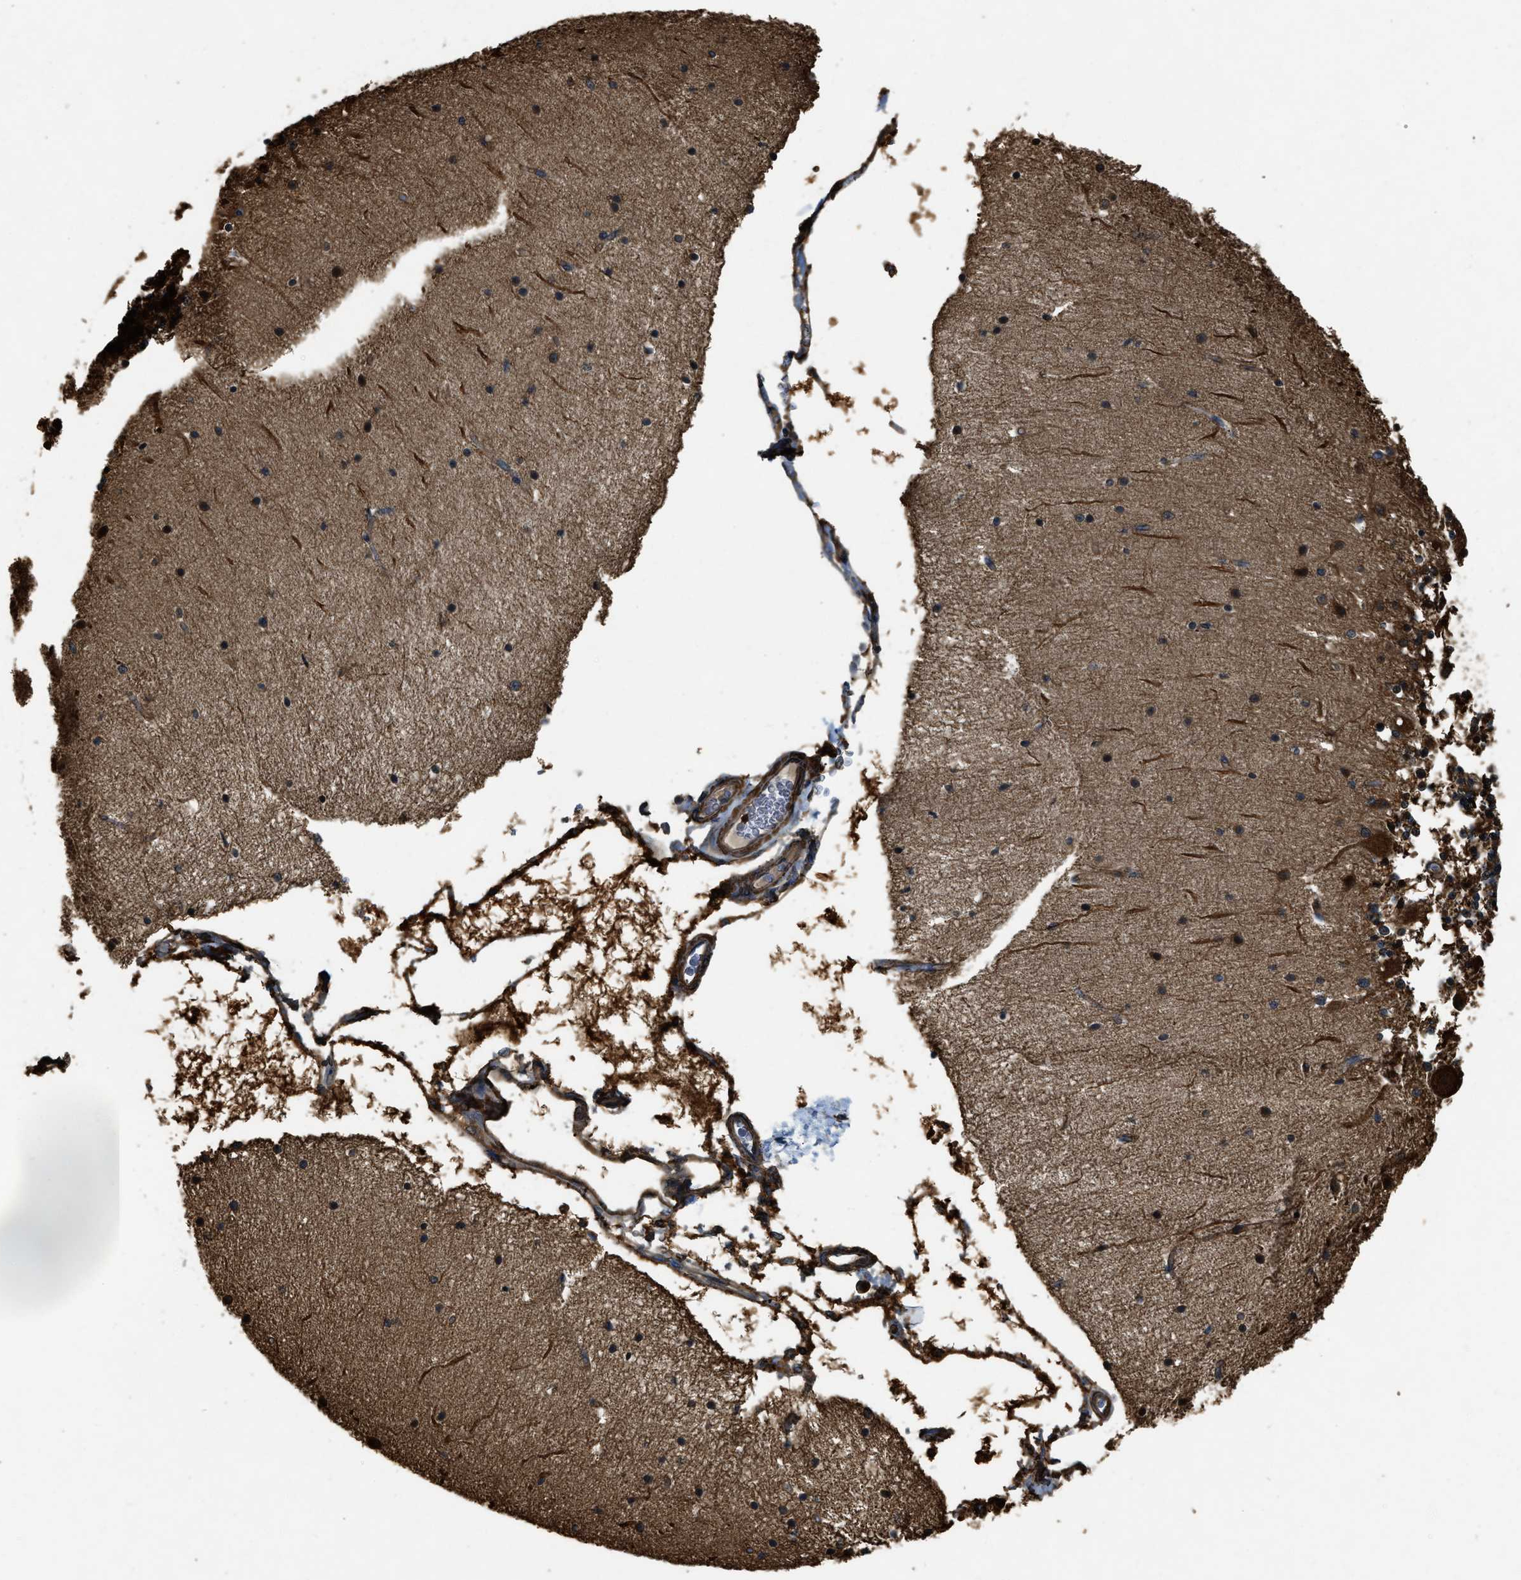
{"staining": {"intensity": "moderate", "quantity": "25%-75%", "location": "cytoplasmic/membranous"}, "tissue": "cerebellum", "cell_type": "Cells in granular layer", "image_type": "normal", "snomed": [{"axis": "morphology", "description": "Normal tissue, NOS"}, {"axis": "topography", "description": "Cerebellum"}], "caption": "A brown stain labels moderate cytoplasmic/membranous staining of a protein in cells in granular layer of unremarkable cerebellum. Nuclei are stained in blue.", "gene": "YARS1", "patient": {"sex": "female", "age": 54}}